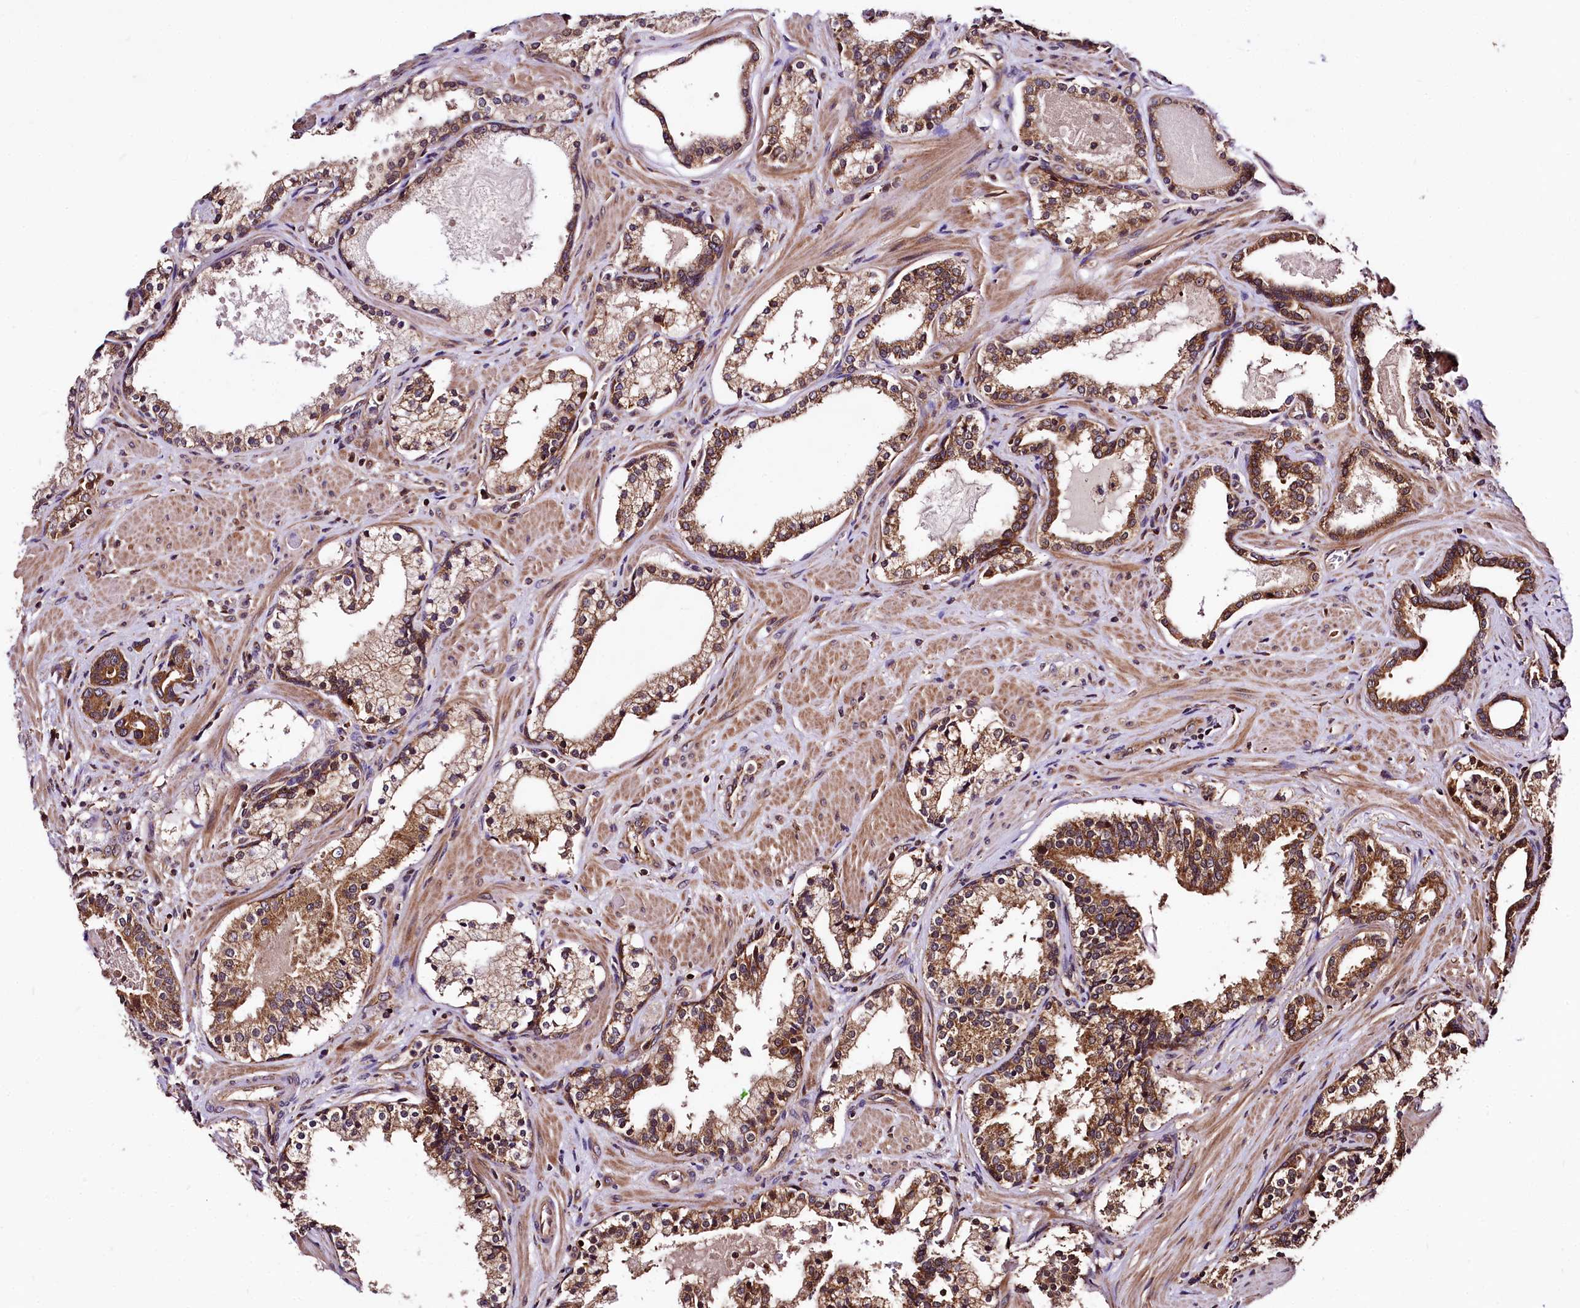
{"staining": {"intensity": "moderate", "quantity": ">75%", "location": "cytoplasmic/membranous"}, "tissue": "prostate cancer", "cell_type": "Tumor cells", "image_type": "cancer", "snomed": [{"axis": "morphology", "description": "Adenocarcinoma, High grade"}, {"axis": "topography", "description": "Prostate"}], "caption": "Immunohistochemical staining of high-grade adenocarcinoma (prostate) exhibits moderate cytoplasmic/membranous protein staining in approximately >75% of tumor cells. (brown staining indicates protein expression, while blue staining denotes nuclei).", "gene": "LRSAM1", "patient": {"sex": "male", "age": 58}}